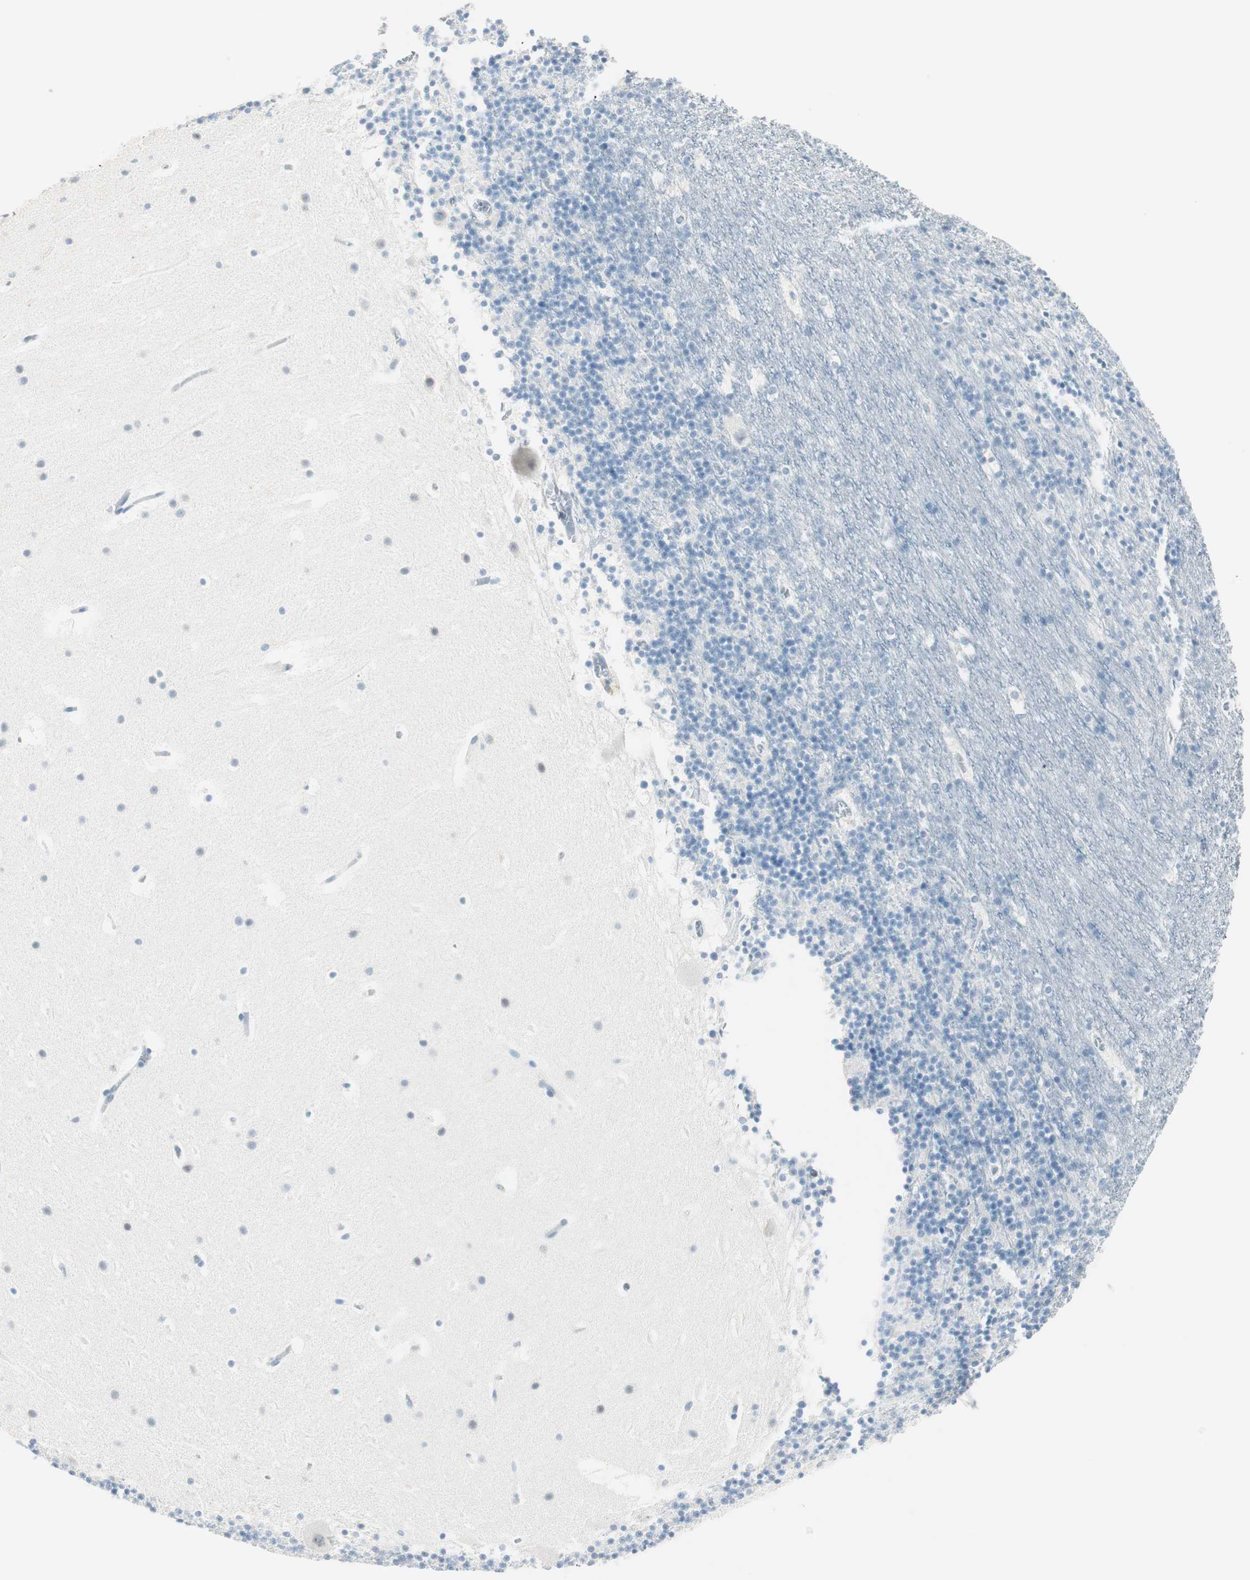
{"staining": {"intensity": "negative", "quantity": "none", "location": "none"}, "tissue": "cerebellum", "cell_type": "Cells in granular layer", "image_type": "normal", "snomed": [{"axis": "morphology", "description": "Normal tissue, NOS"}, {"axis": "topography", "description": "Cerebellum"}], "caption": "The immunohistochemistry (IHC) photomicrograph has no significant expression in cells in granular layer of cerebellum.", "gene": "HOXB13", "patient": {"sex": "male", "age": 45}}